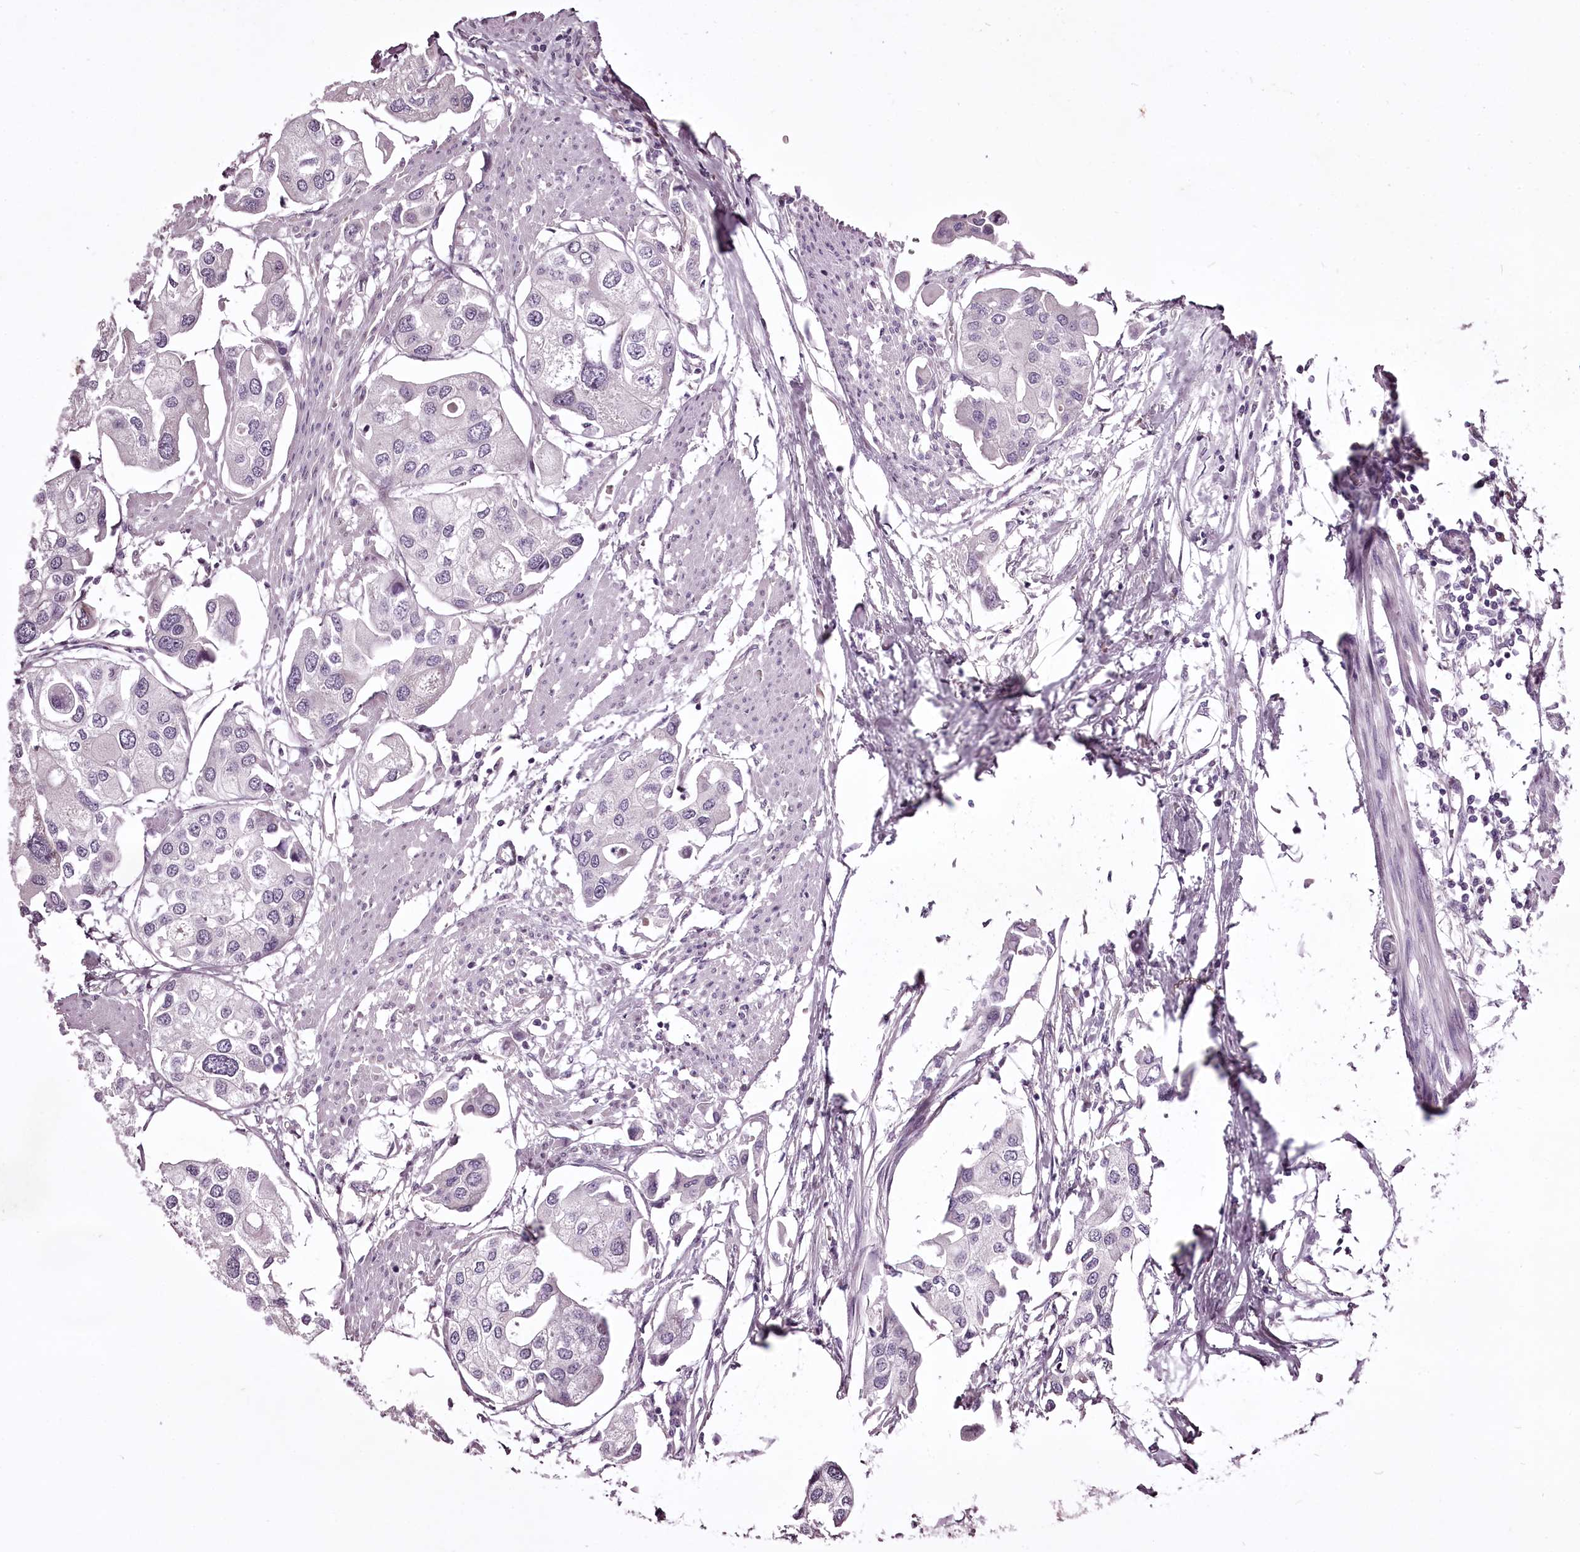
{"staining": {"intensity": "negative", "quantity": "none", "location": "none"}, "tissue": "urothelial cancer", "cell_type": "Tumor cells", "image_type": "cancer", "snomed": [{"axis": "morphology", "description": "Urothelial carcinoma, High grade"}, {"axis": "topography", "description": "Urinary bladder"}], "caption": "High magnification brightfield microscopy of high-grade urothelial carcinoma stained with DAB (brown) and counterstained with hematoxylin (blue): tumor cells show no significant expression.", "gene": "C1orf56", "patient": {"sex": "male", "age": 64}}